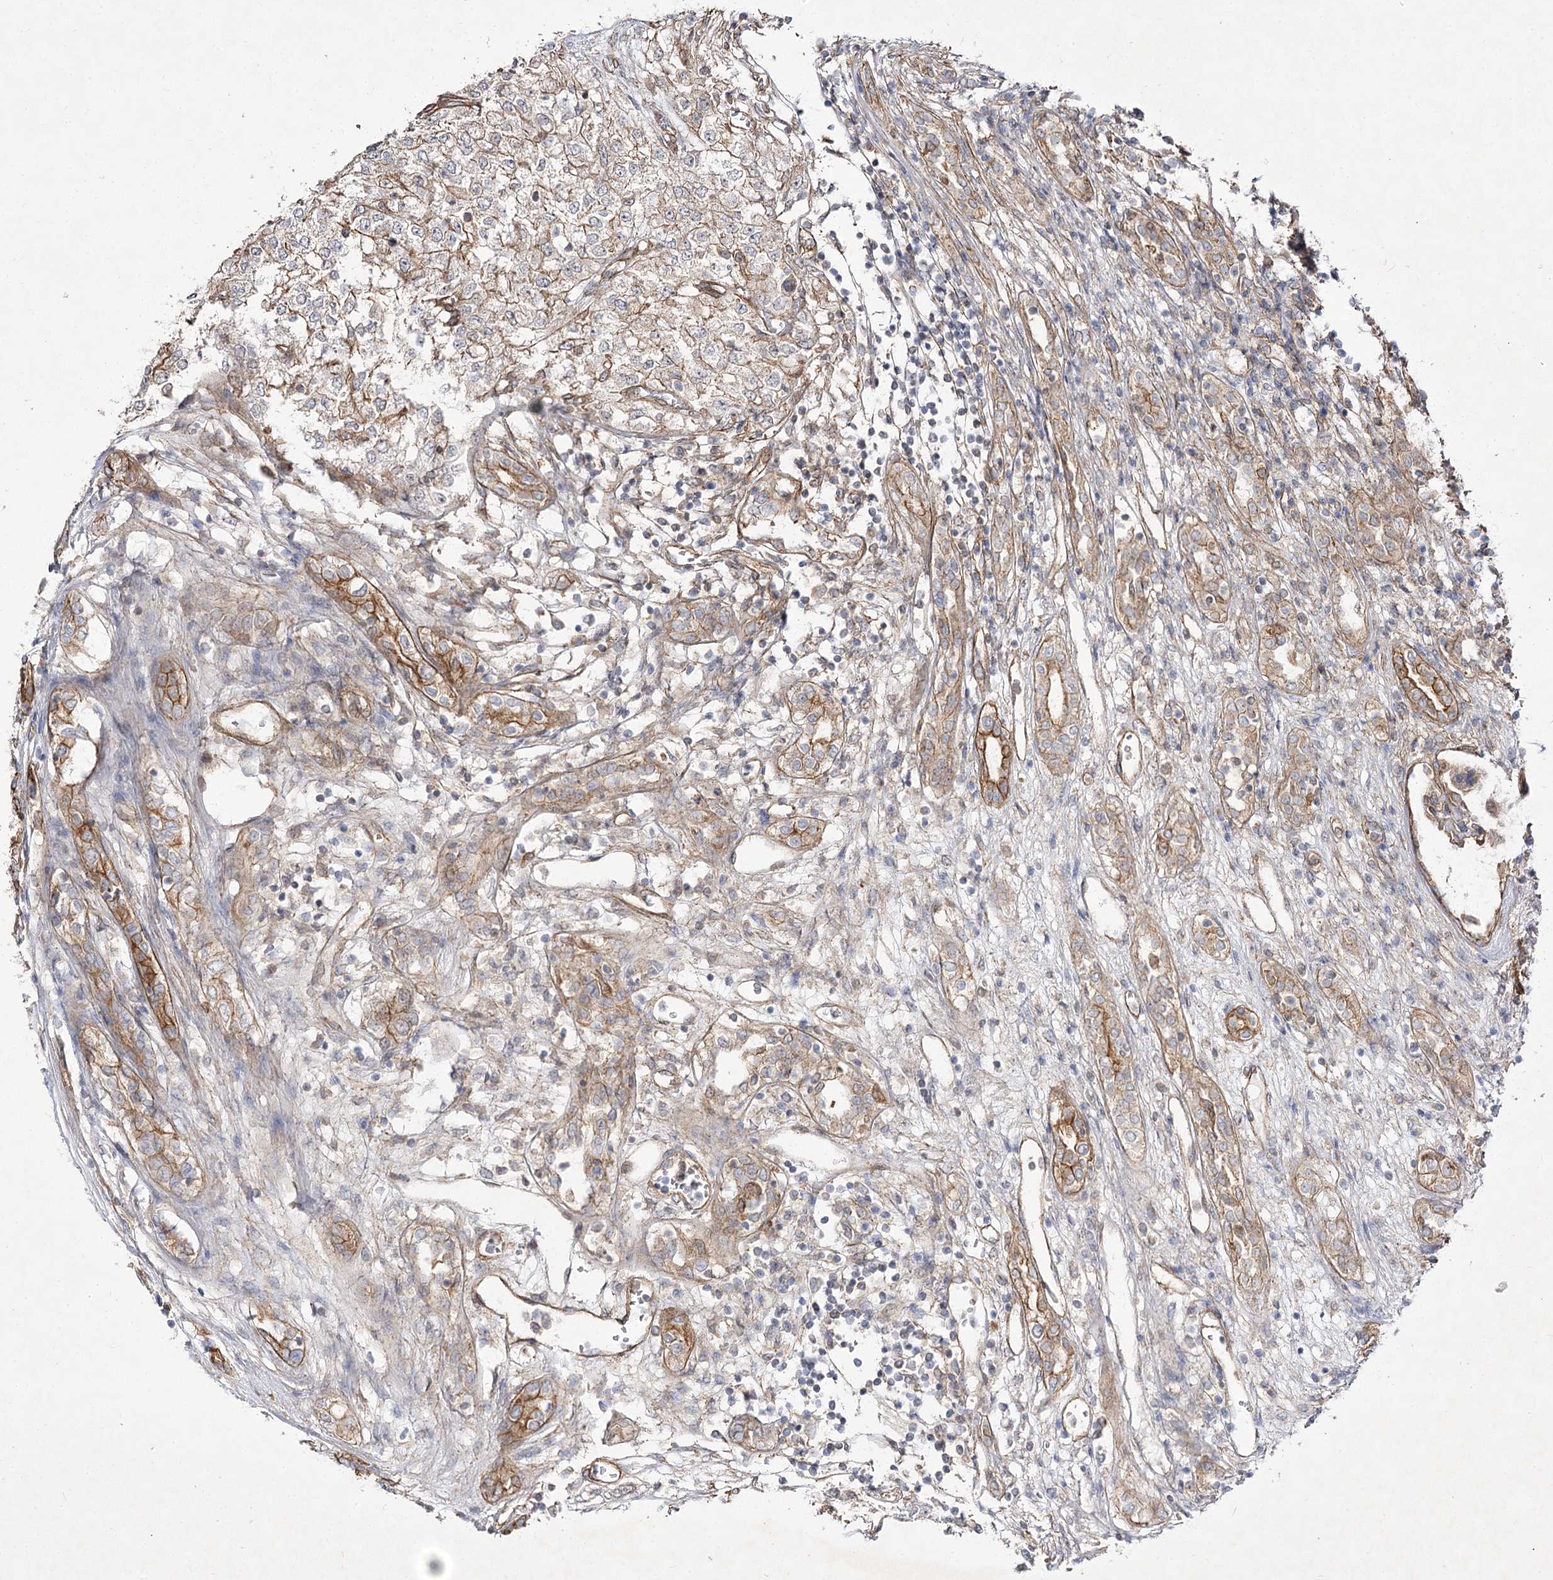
{"staining": {"intensity": "weak", "quantity": ">75%", "location": "cytoplasmic/membranous"}, "tissue": "renal cancer", "cell_type": "Tumor cells", "image_type": "cancer", "snomed": [{"axis": "morphology", "description": "Adenocarcinoma, NOS"}, {"axis": "topography", "description": "Kidney"}], "caption": "Renal adenocarcinoma stained with a protein marker shows weak staining in tumor cells.", "gene": "SH3BP5L", "patient": {"sex": "female", "age": 54}}